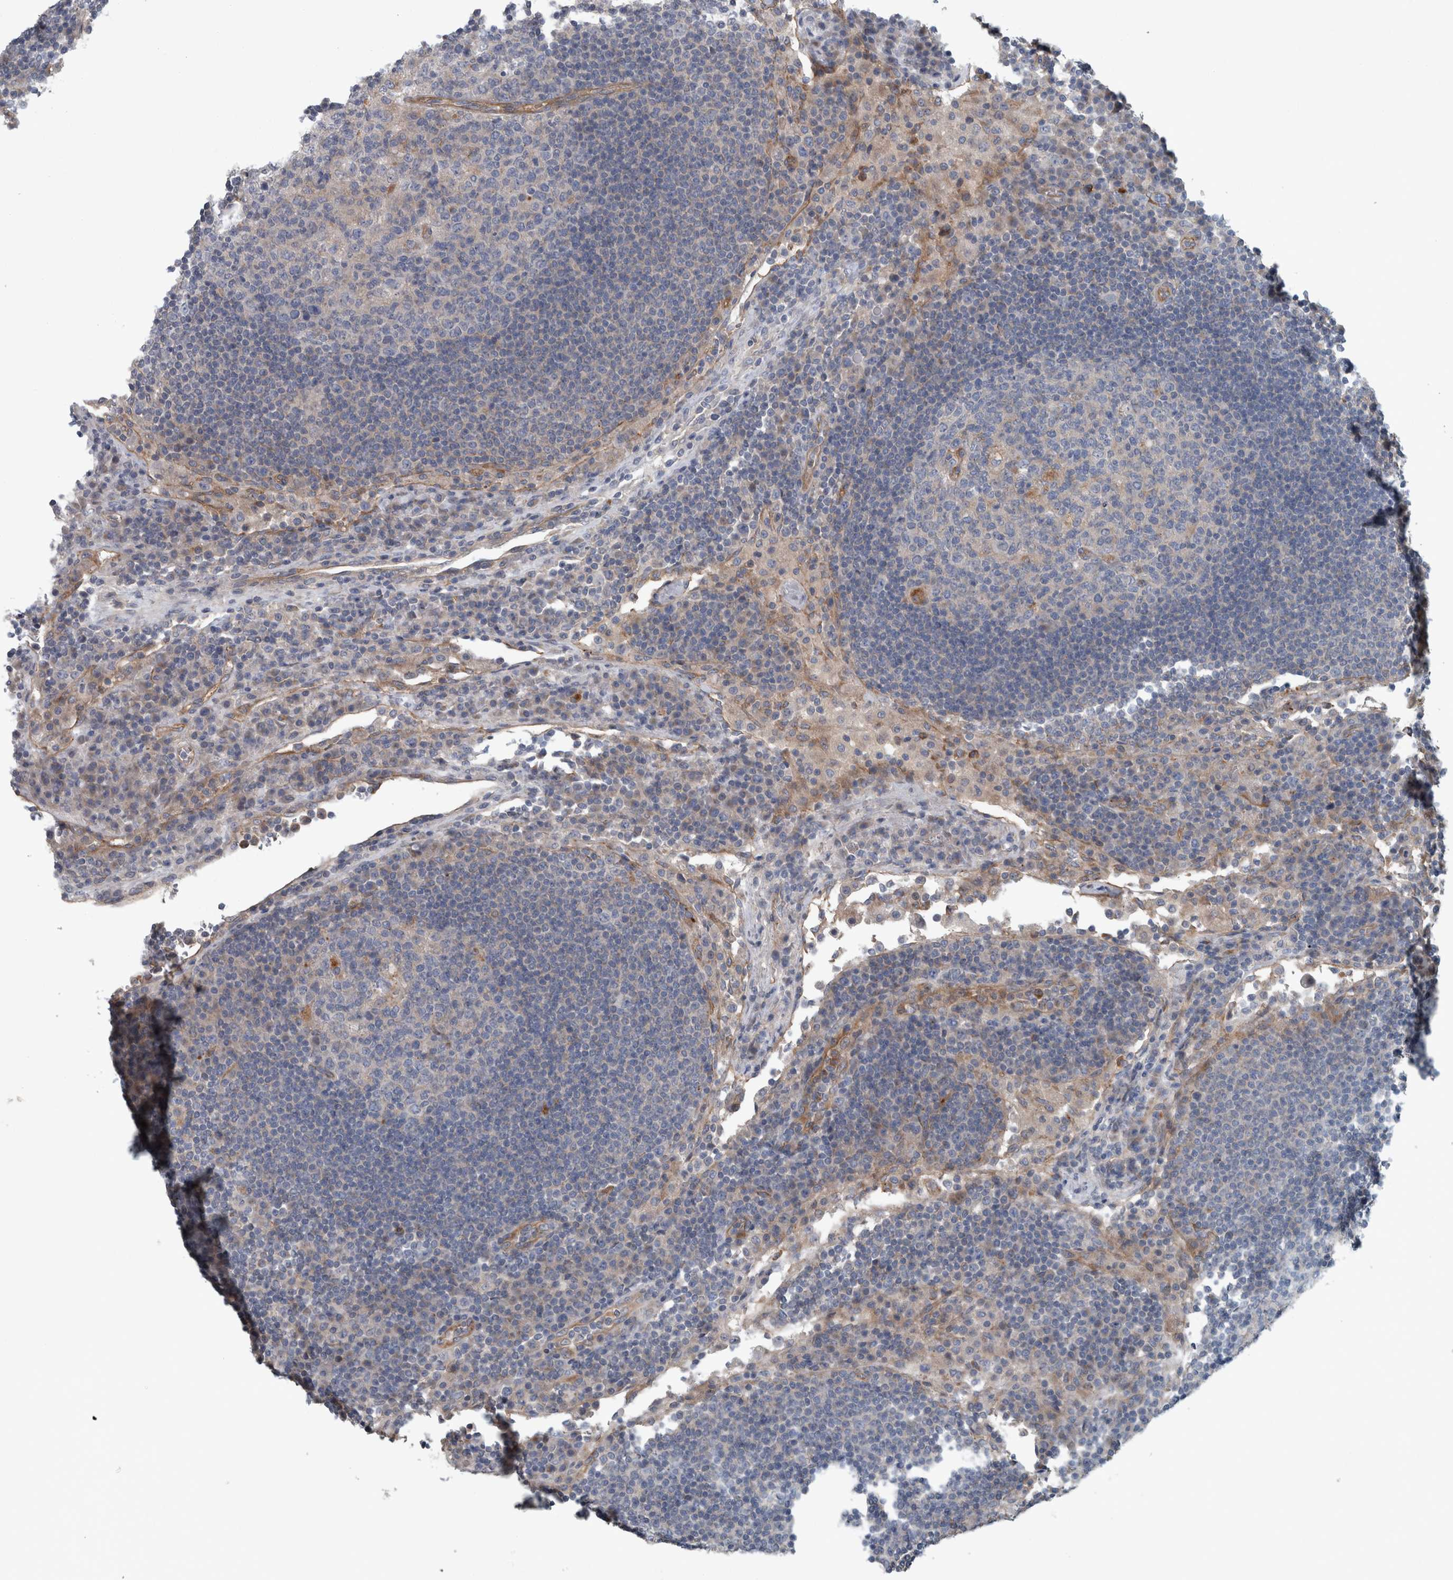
{"staining": {"intensity": "weak", "quantity": "25%-75%", "location": "cytoplasmic/membranous"}, "tissue": "lymph node", "cell_type": "Germinal center cells", "image_type": "normal", "snomed": [{"axis": "morphology", "description": "Normal tissue, NOS"}, {"axis": "topography", "description": "Lymph node"}], "caption": "Protein staining reveals weak cytoplasmic/membranous staining in approximately 25%-75% of germinal center cells in benign lymph node.", "gene": "GLT8D2", "patient": {"sex": "female", "age": 53}}